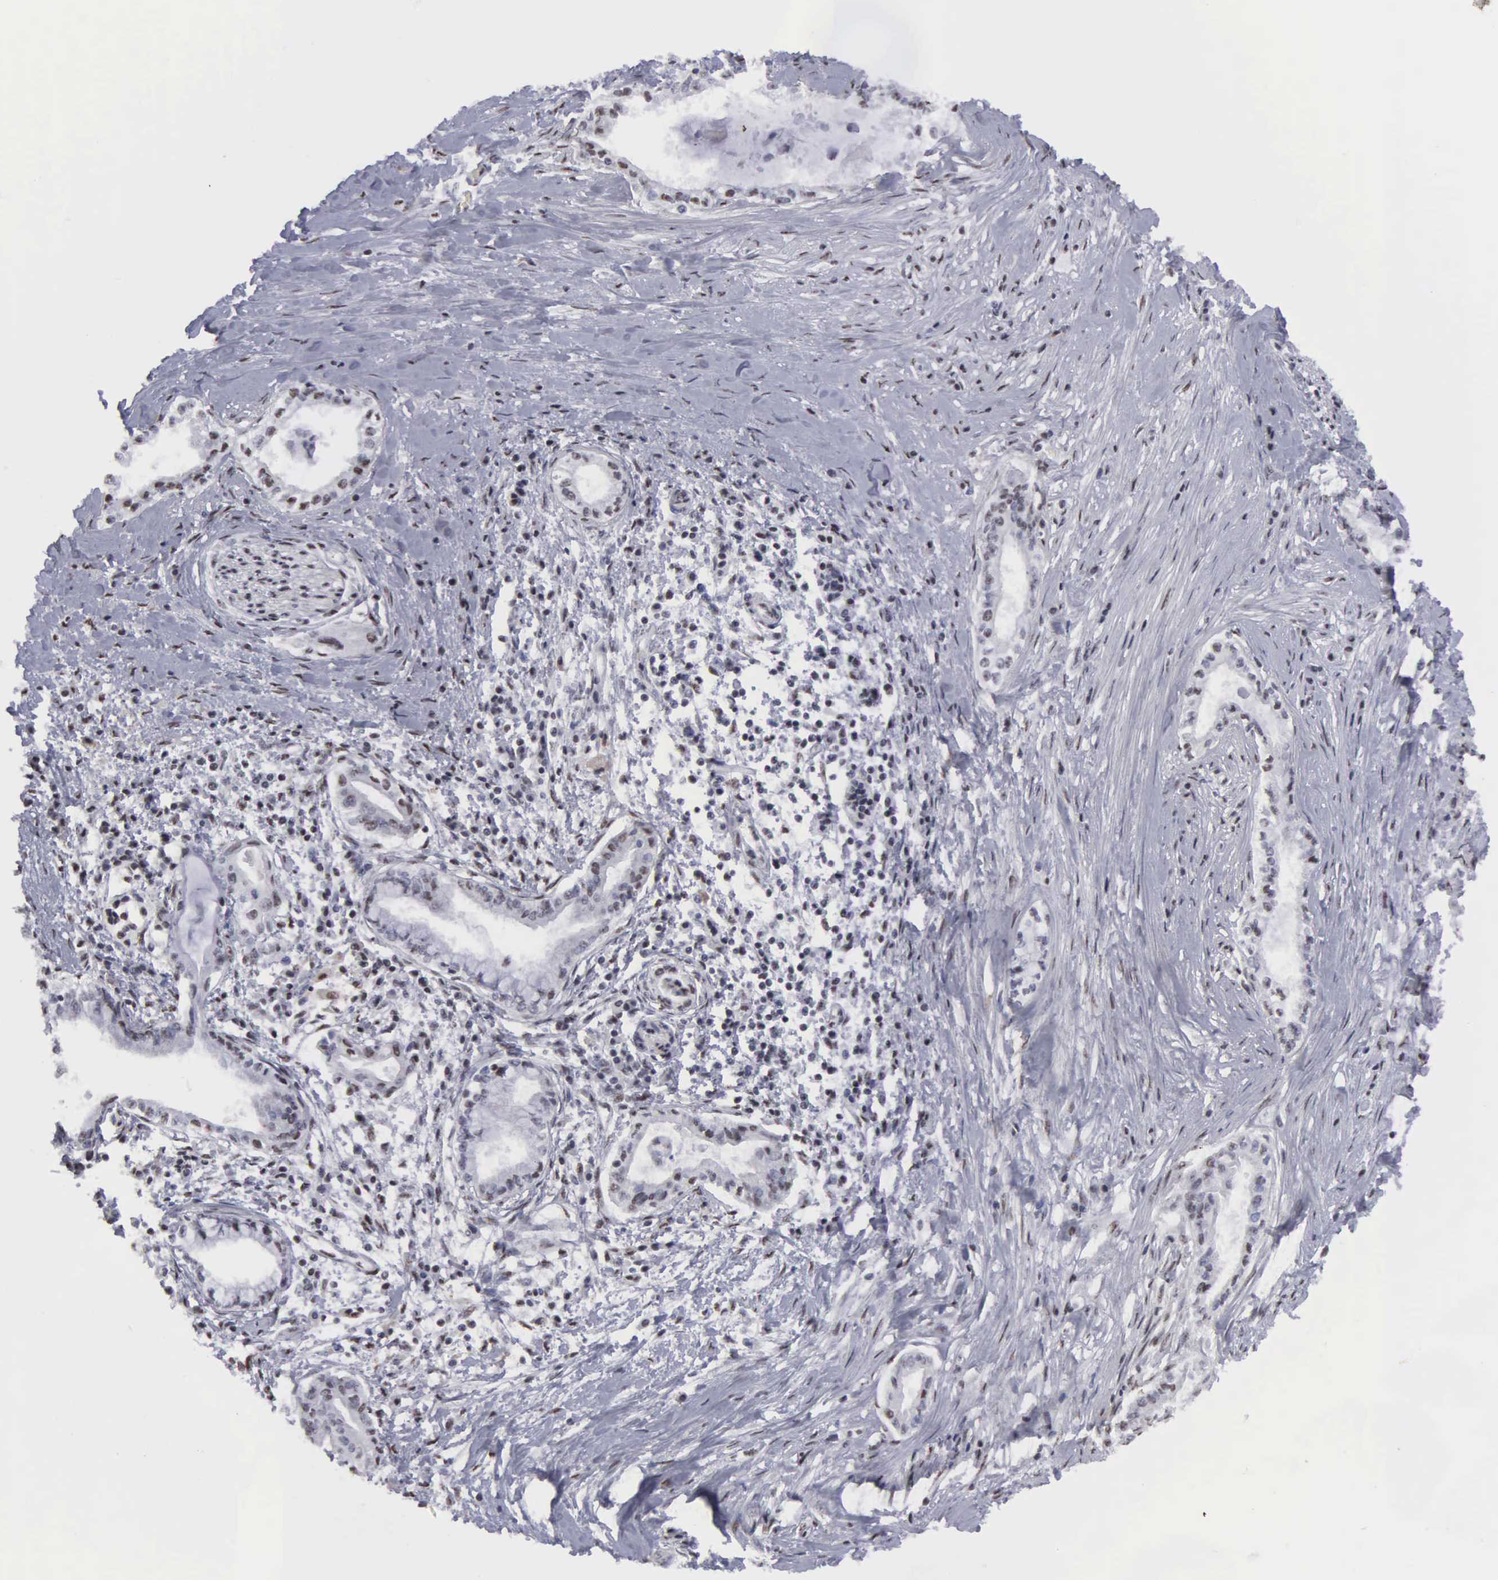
{"staining": {"intensity": "strong", "quantity": "25%-75%", "location": "nuclear"}, "tissue": "pancreatic cancer", "cell_type": "Tumor cells", "image_type": "cancer", "snomed": [{"axis": "morphology", "description": "Adenocarcinoma, NOS"}, {"axis": "topography", "description": "Pancreas"}], "caption": "A histopathology image of human pancreatic adenocarcinoma stained for a protein shows strong nuclear brown staining in tumor cells. (DAB IHC, brown staining for protein, blue staining for nuclei).", "gene": "KIAA0586", "patient": {"sex": "female", "age": 64}}